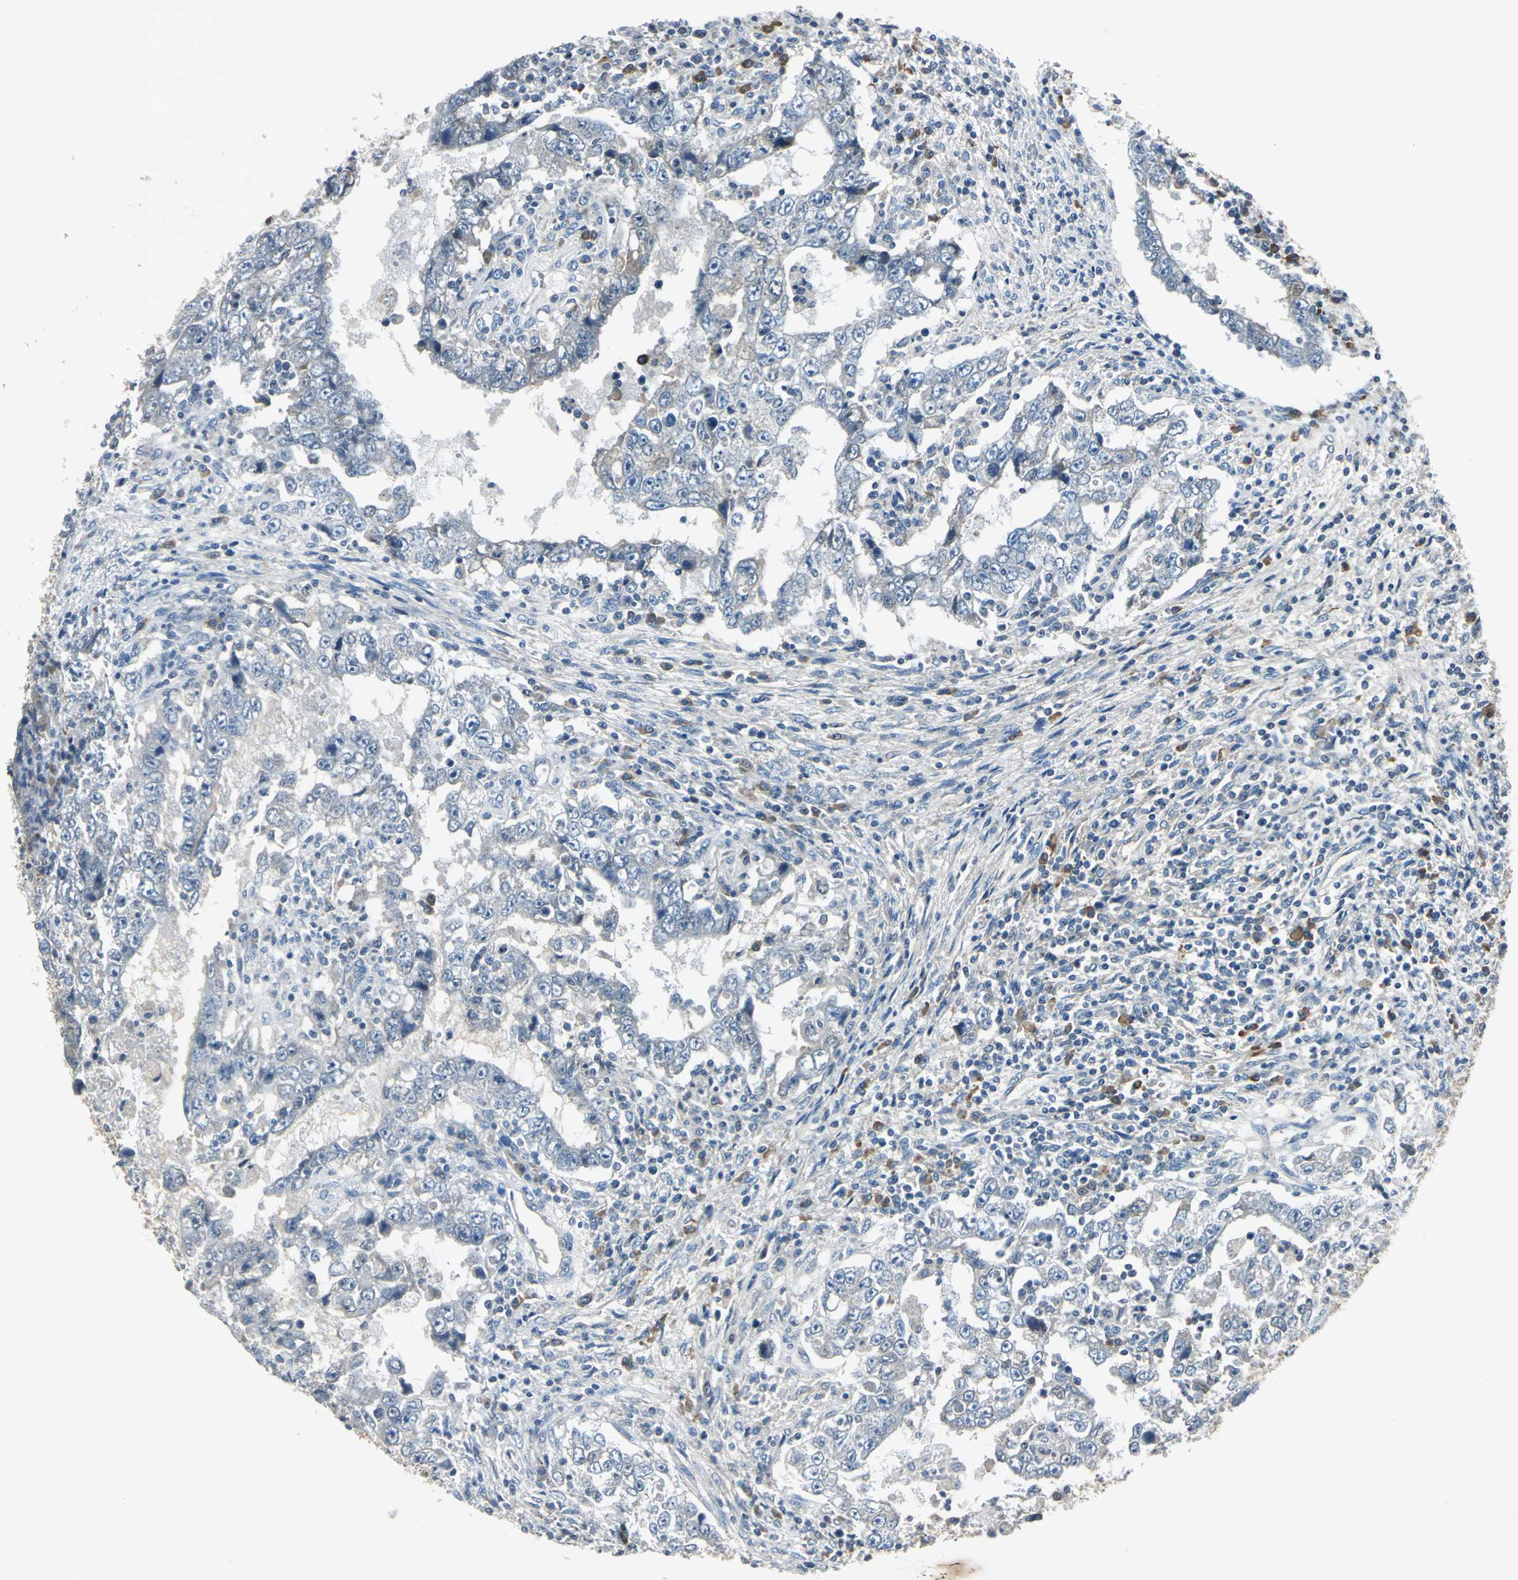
{"staining": {"intensity": "negative", "quantity": "none", "location": "none"}, "tissue": "testis cancer", "cell_type": "Tumor cells", "image_type": "cancer", "snomed": [{"axis": "morphology", "description": "Carcinoma, Embryonal, NOS"}, {"axis": "topography", "description": "Testis"}], "caption": "Embryonal carcinoma (testis) was stained to show a protein in brown. There is no significant staining in tumor cells.", "gene": "SLC2A13", "patient": {"sex": "male", "age": 26}}